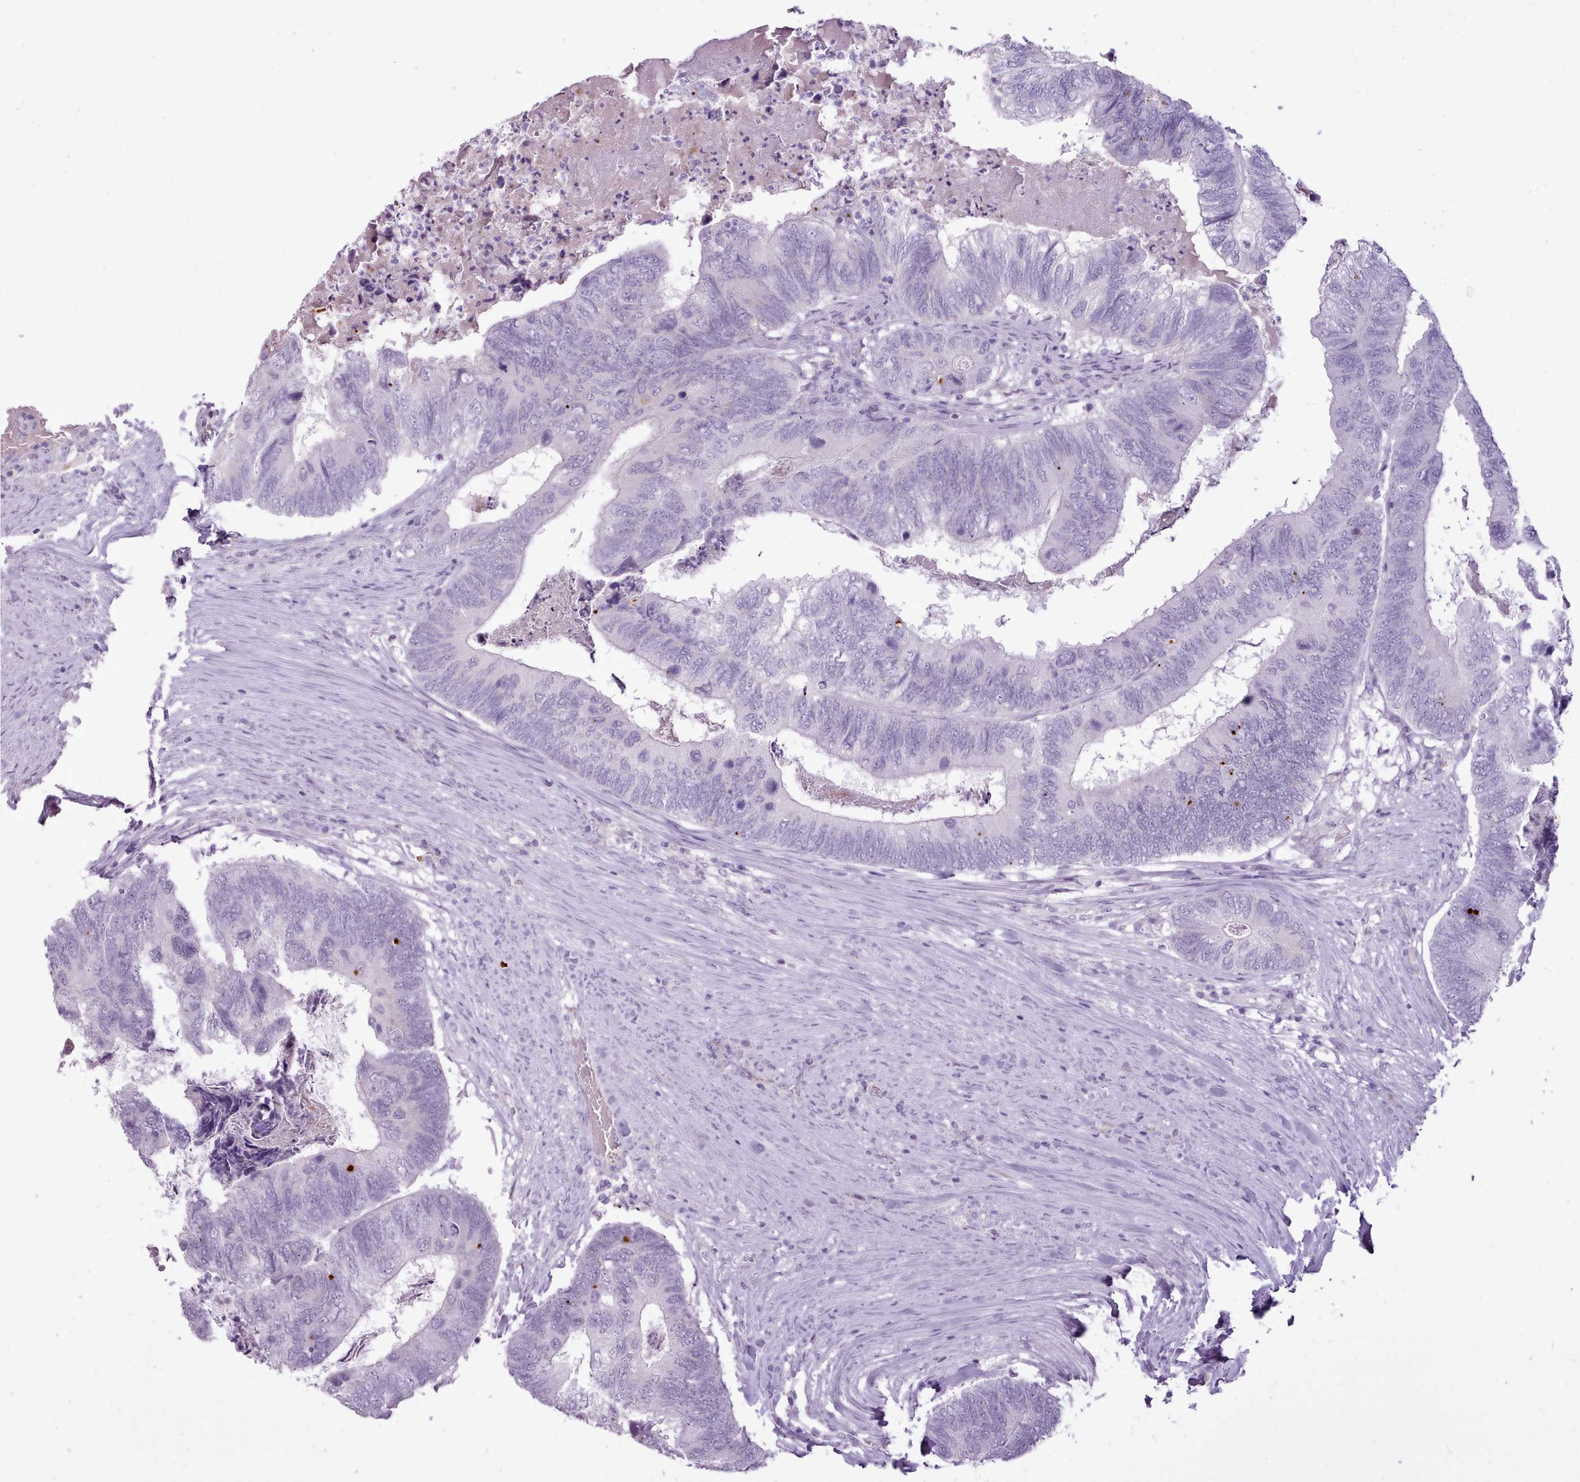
{"staining": {"intensity": "negative", "quantity": "none", "location": "none"}, "tissue": "colorectal cancer", "cell_type": "Tumor cells", "image_type": "cancer", "snomed": [{"axis": "morphology", "description": "Adenocarcinoma, NOS"}, {"axis": "topography", "description": "Colon"}], "caption": "High magnification brightfield microscopy of colorectal adenocarcinoma stained with DAB (brown) and counterstained with hematoxylin (blue): tumor cells show no significant staining.", "gene": "ATRAID", "patient": {"sex": "female", "age": 67}}